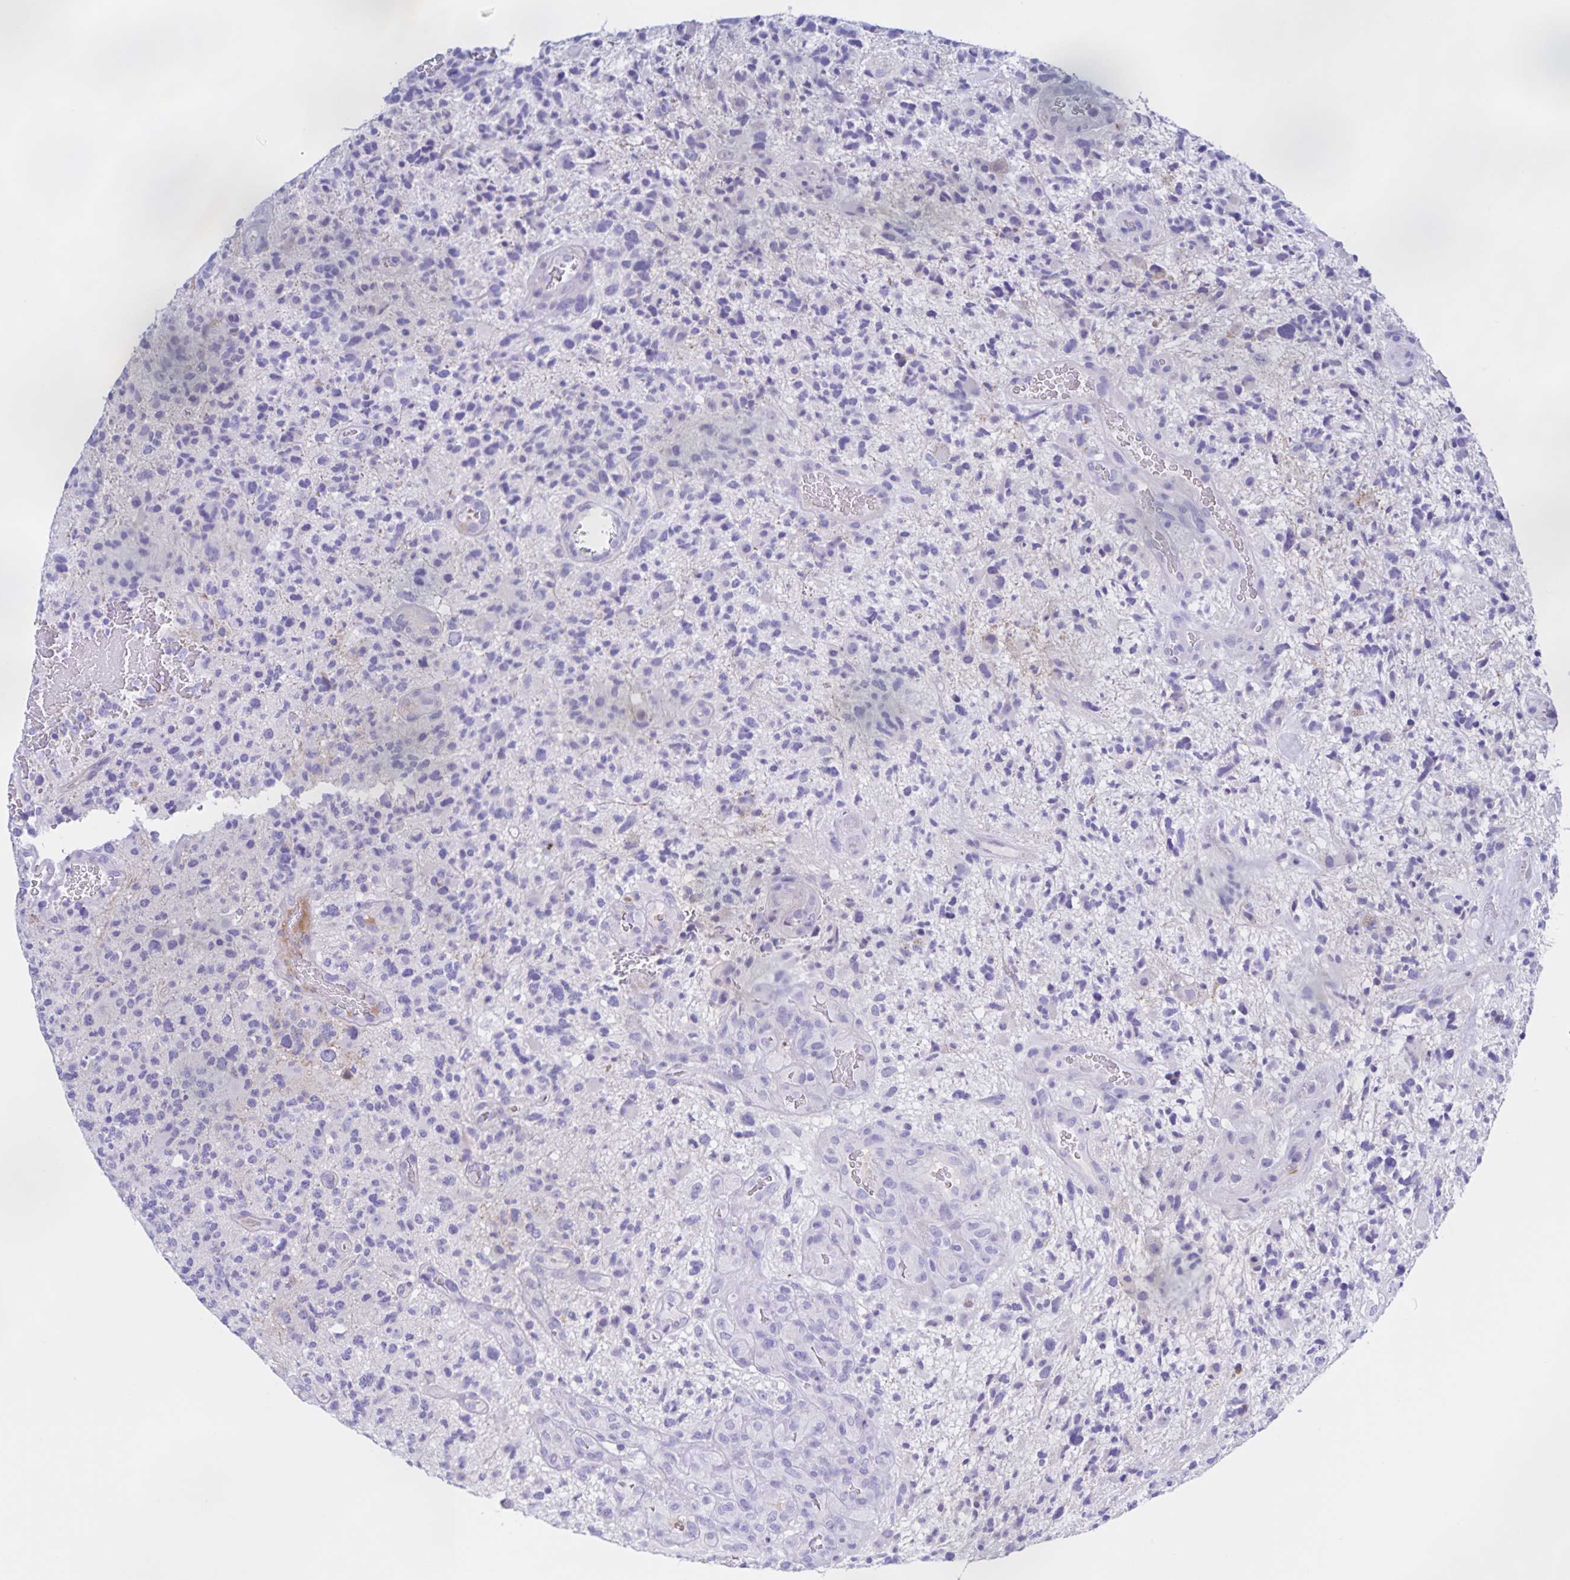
{"staining": {"intensity": "negative", "quantity": "none", "location": "none"}, "tissue": "glioma", "cell_type": "Tumor cells", "image_type": "cancer", "snomed": [{"axis": "morphology", "description": "Glioma, malignant, High grade"}, {"axis": "topography", "description": "Brain"}], "caption": "Human glioma stained for a protein using immunohistochemistry (IHC) demonstrates no staining in tumor cells.", "gene": "CATSPER4", "patient": {"sex": "female", "age": 71}}